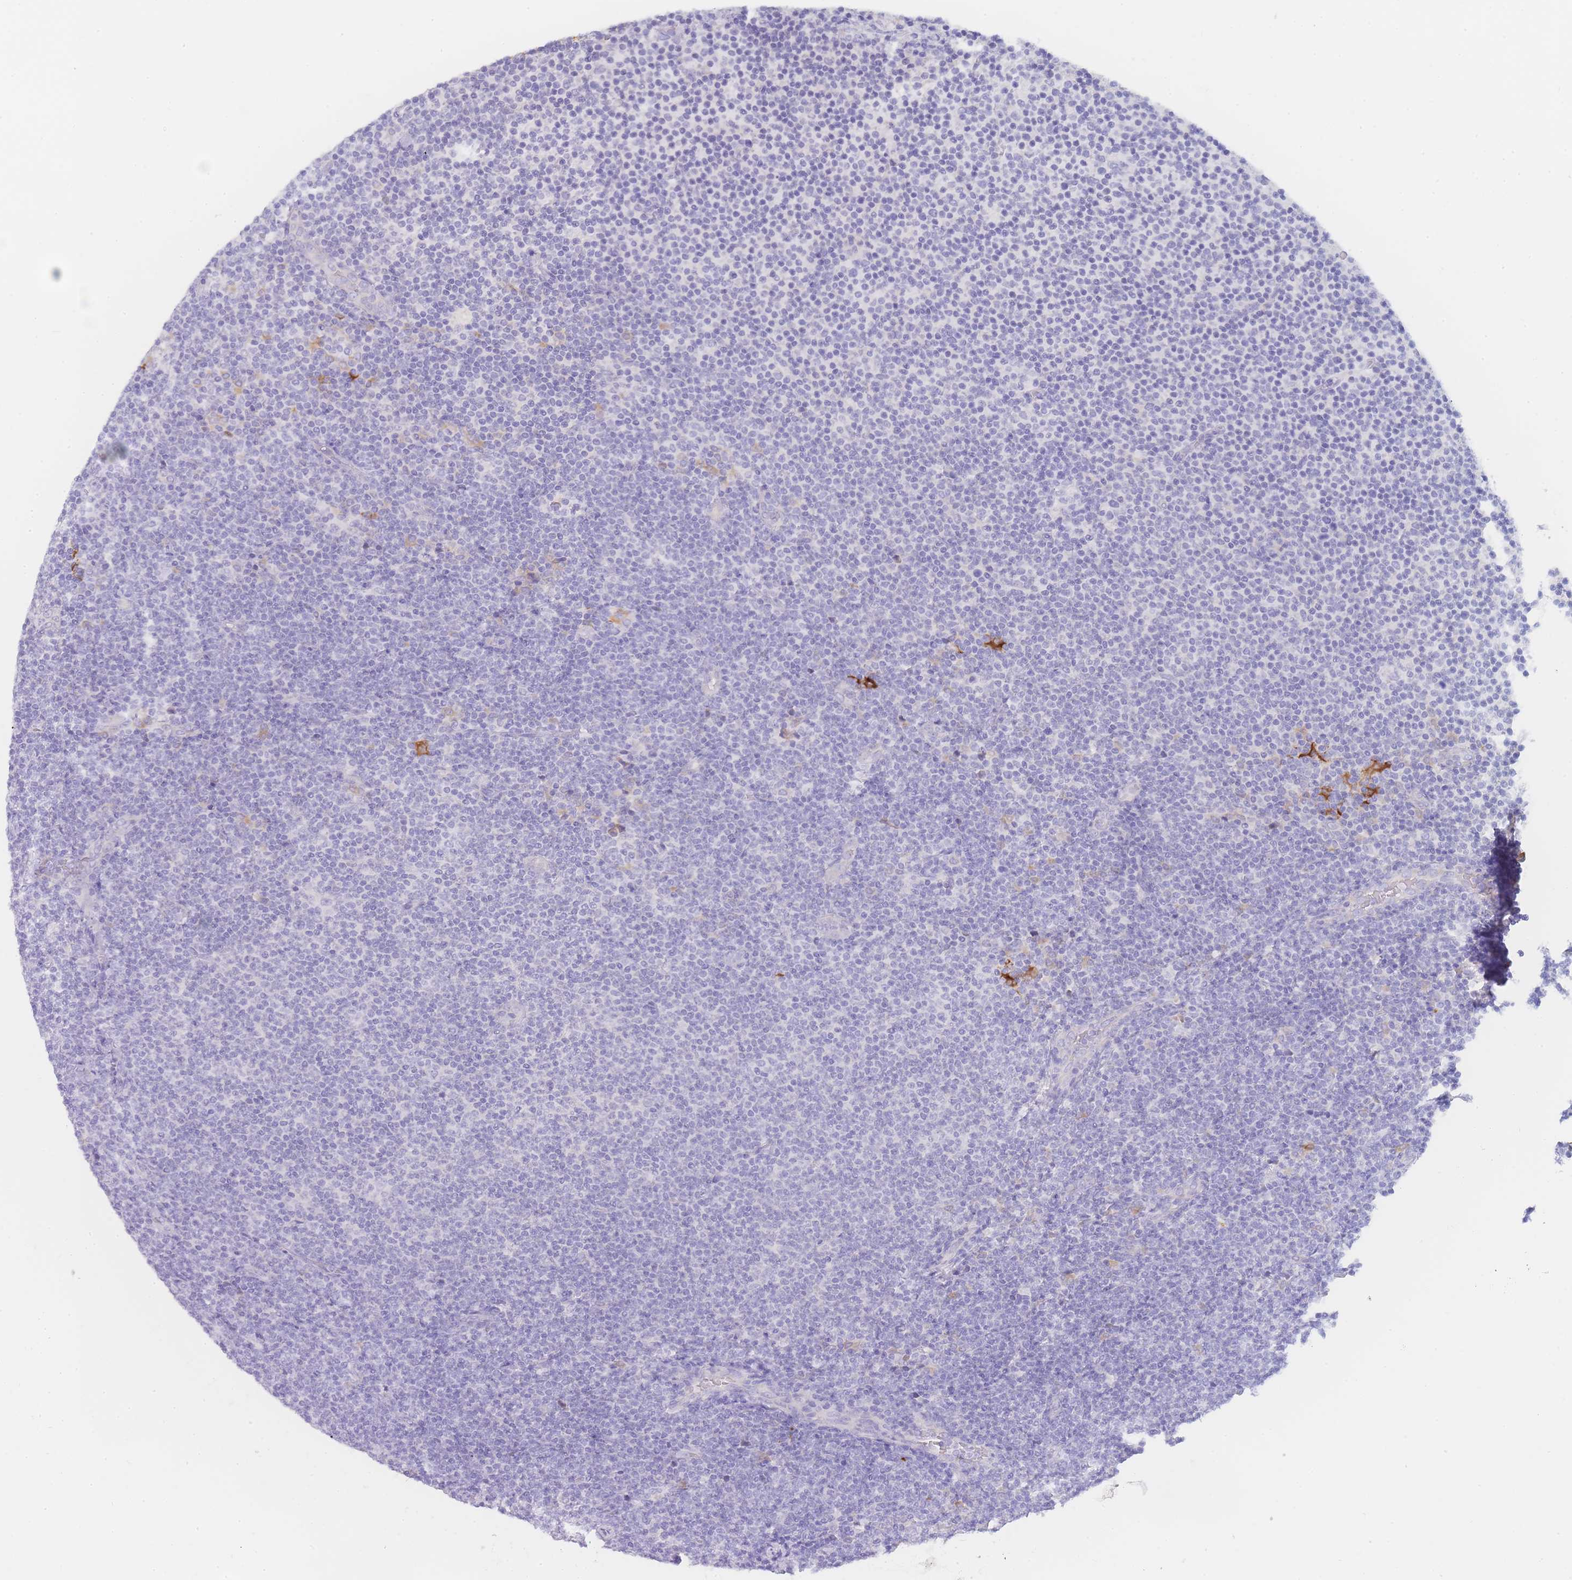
{"staining": {"intensity": "negative", "quantity": "none", "location": "none"}, "tissue": "lymphoma", "cell_type": "Tumor cells", "image_type": "cancer", "snomed": [{"axis": "morphology", "description": "Malignant lymphoma, non-Hodgkin's type, Low grade"}, {"axis": "topography", "description": "Lymph node"}], "caption": "There is no significant staining in tumor cells of low-grade malignant lymphoma, non-Hodgkin's type.", "gene": "LZTFL1", "patient": {"sex": "male", "age": 66}}